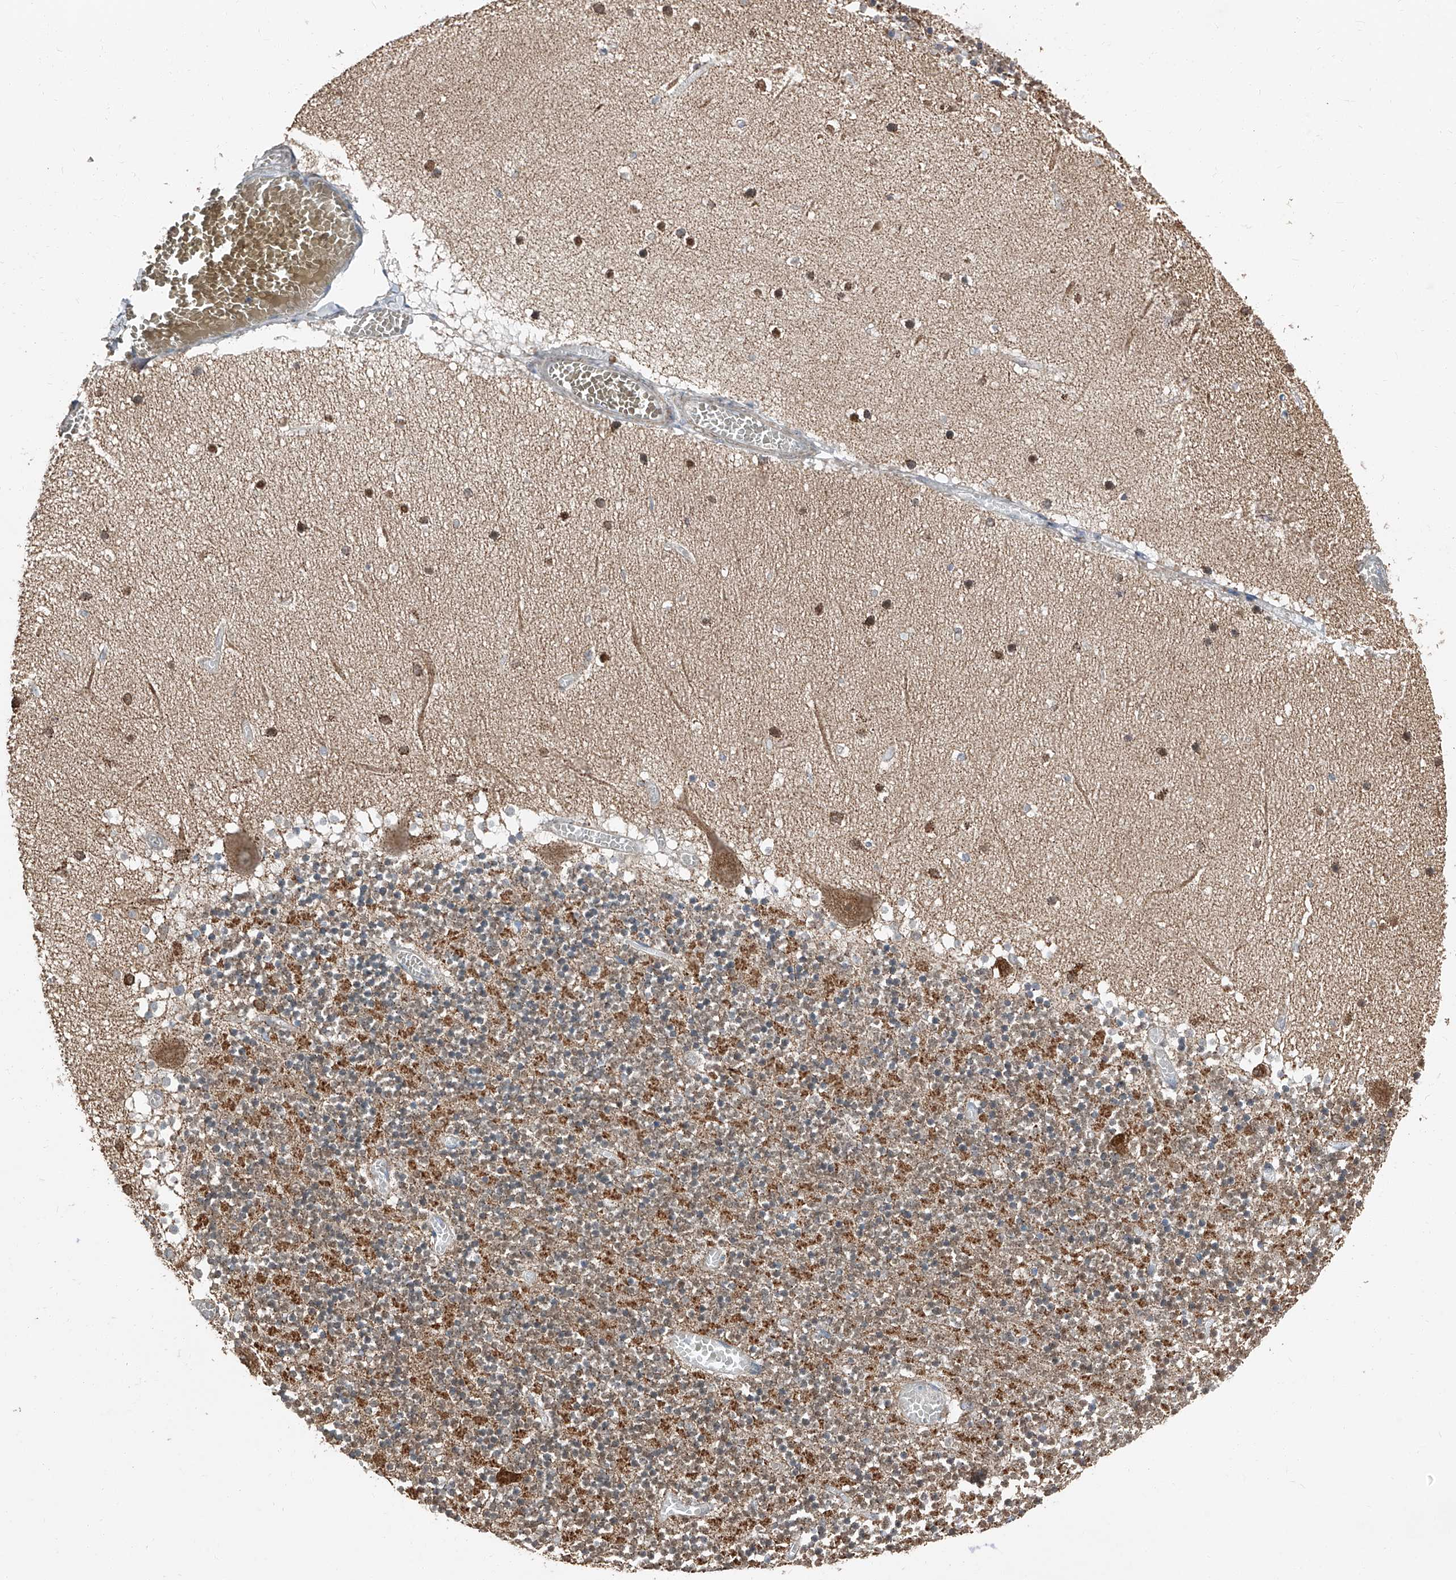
{"staining": {"intensity": "strong", "quantity": "25%-75%", "location": "cytoplasmic/membranous"}, "tissue": "cerebellum", "cell_type": "Cells in granular layer", "image_type": "normal", "snomed": [{"axis": "morphology", "description": "Normal tissue, NOS"}, {"axis": "topography", "description": "Cerebellum"}], "caption": "Benign cerebellum was stained to show a protein in brown. There is high levels of strong cytoplasmic/membranous expression in approximately 25%-75% of cells in granular layer. (IHC, brightfield microscopy, high magnification).", "gene": "CHRNA7", "patient": {"sex": "female", "age": 28}}